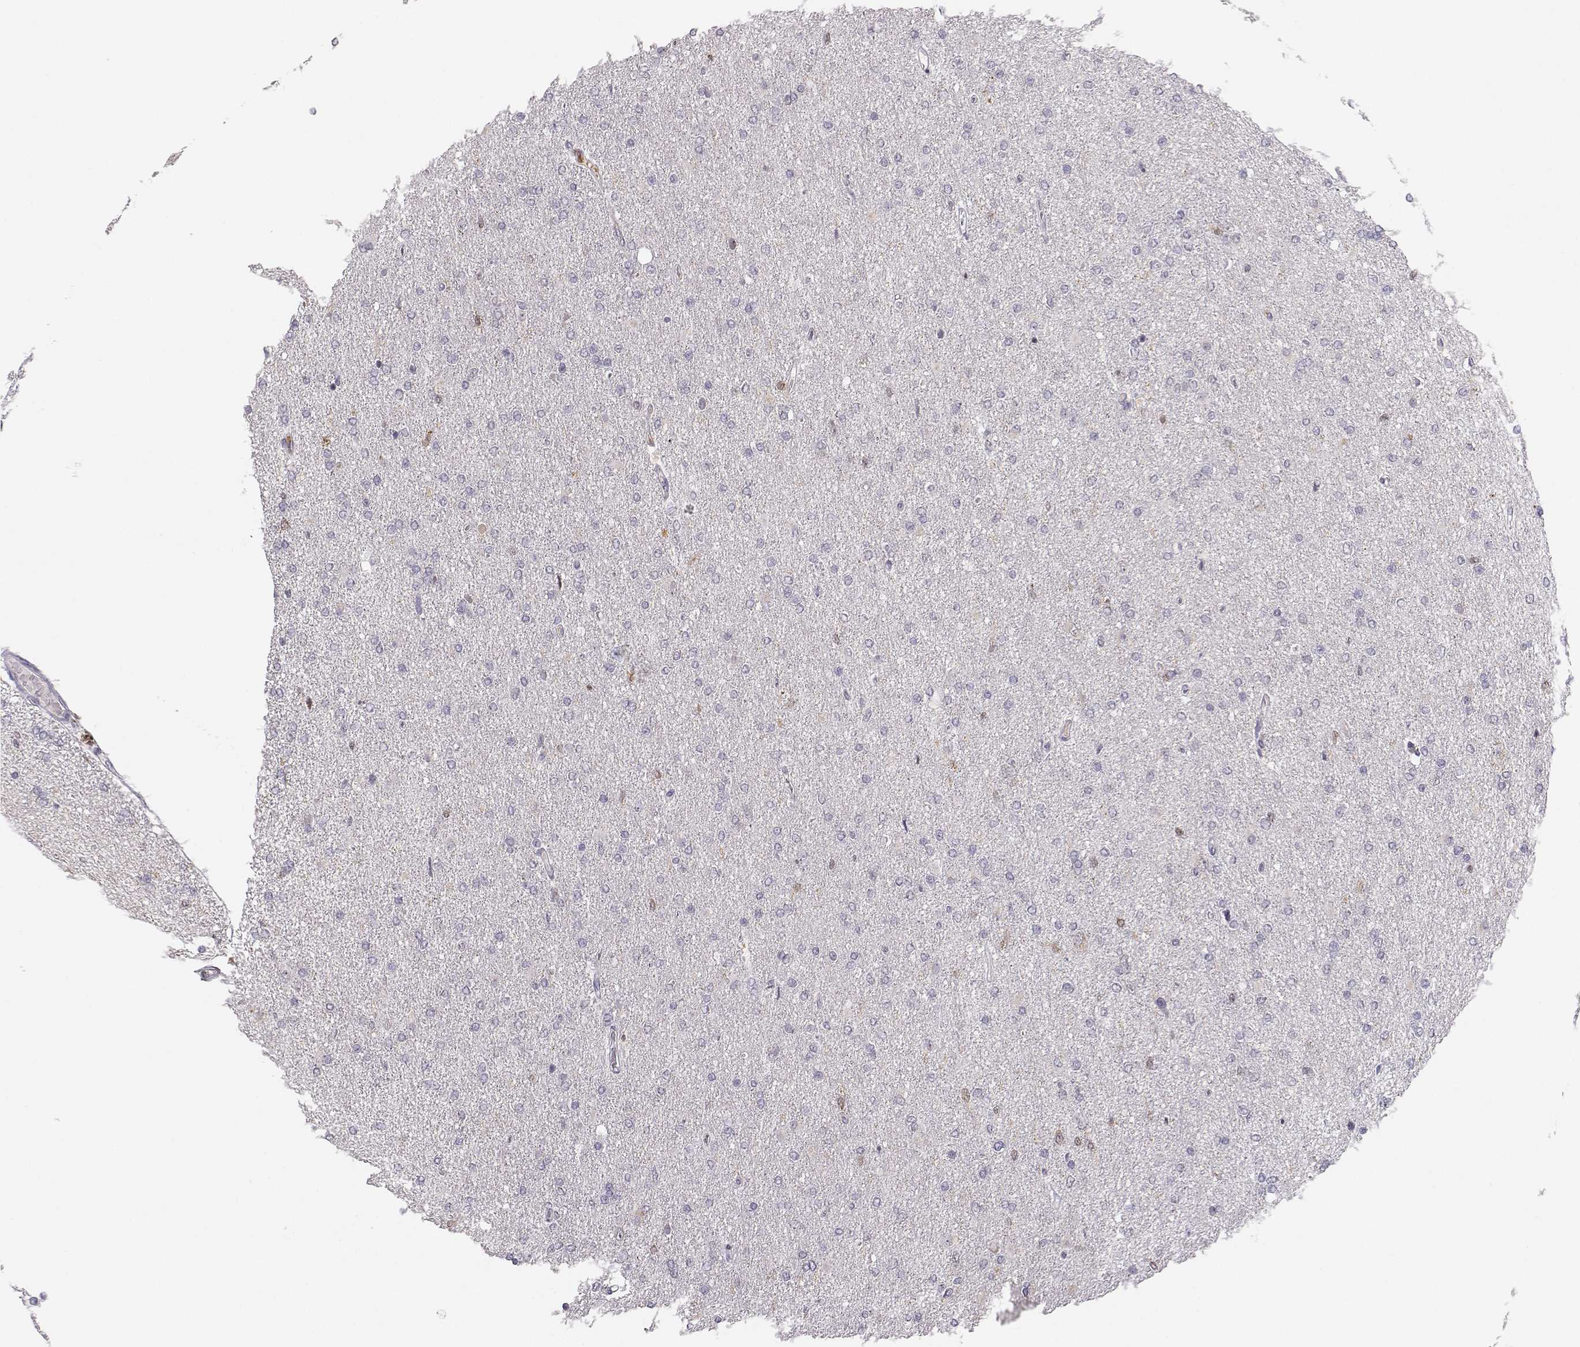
{"staining": {"intensity": "negative", "quantity": "none", "location": "none"}, "tissue": "glioma", "cell_type": "Tumor cells", "image_type": "cancer", "snomed": [{"axis": "morphology", "description": "Glioma, malignant, High grade"}, {"axis": "topography", "description": "Cerebral cortex"}], "caption": "IHC histopathology image of malignant glioma (high-grade) stained for a protein (brown), which demonstrates no expression in tumor cells.", "gene": "HTR7", "patient": {"sex": "male", "age": 70}}